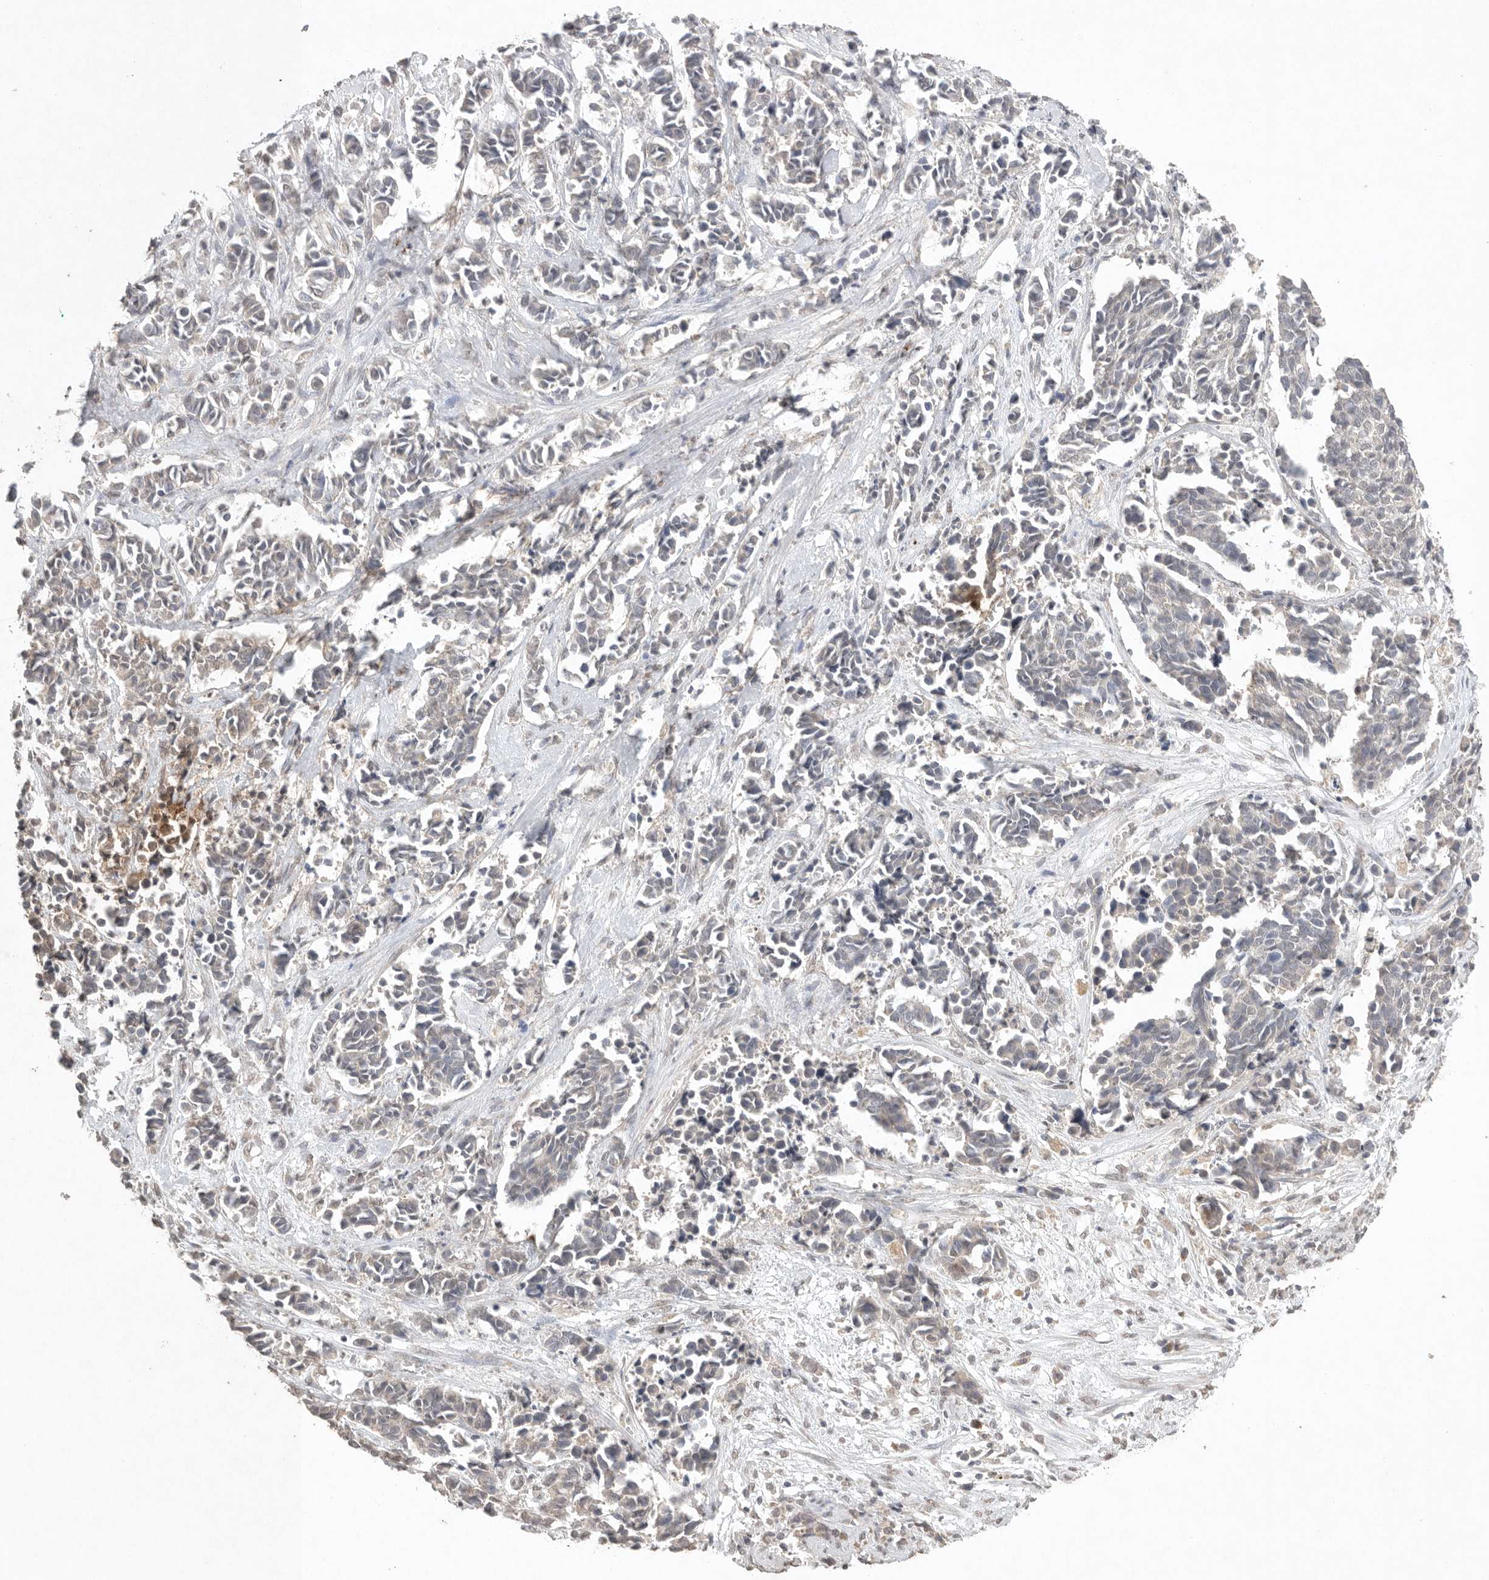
{"staining": {"intensity": "negative", "quantity": "none", "location": "none"}, "tissue": "cervical cancer", "cell_type": "Tumor cells", "image_type": "cancer", "snomed": [{"axis": "morphology", "description": "Normal tissue, NOS"}, {"axis": "morphology", "description": "Squamous cell carcinoma, NOS"}, {"axis": "topography", "description": "Cervix"}], "caption": "The photomicrograph displays no significant positivity in tumor cells of cervical cancer.", "gene": "KLK5", "patient": {"sex": "female", "age": 35}}